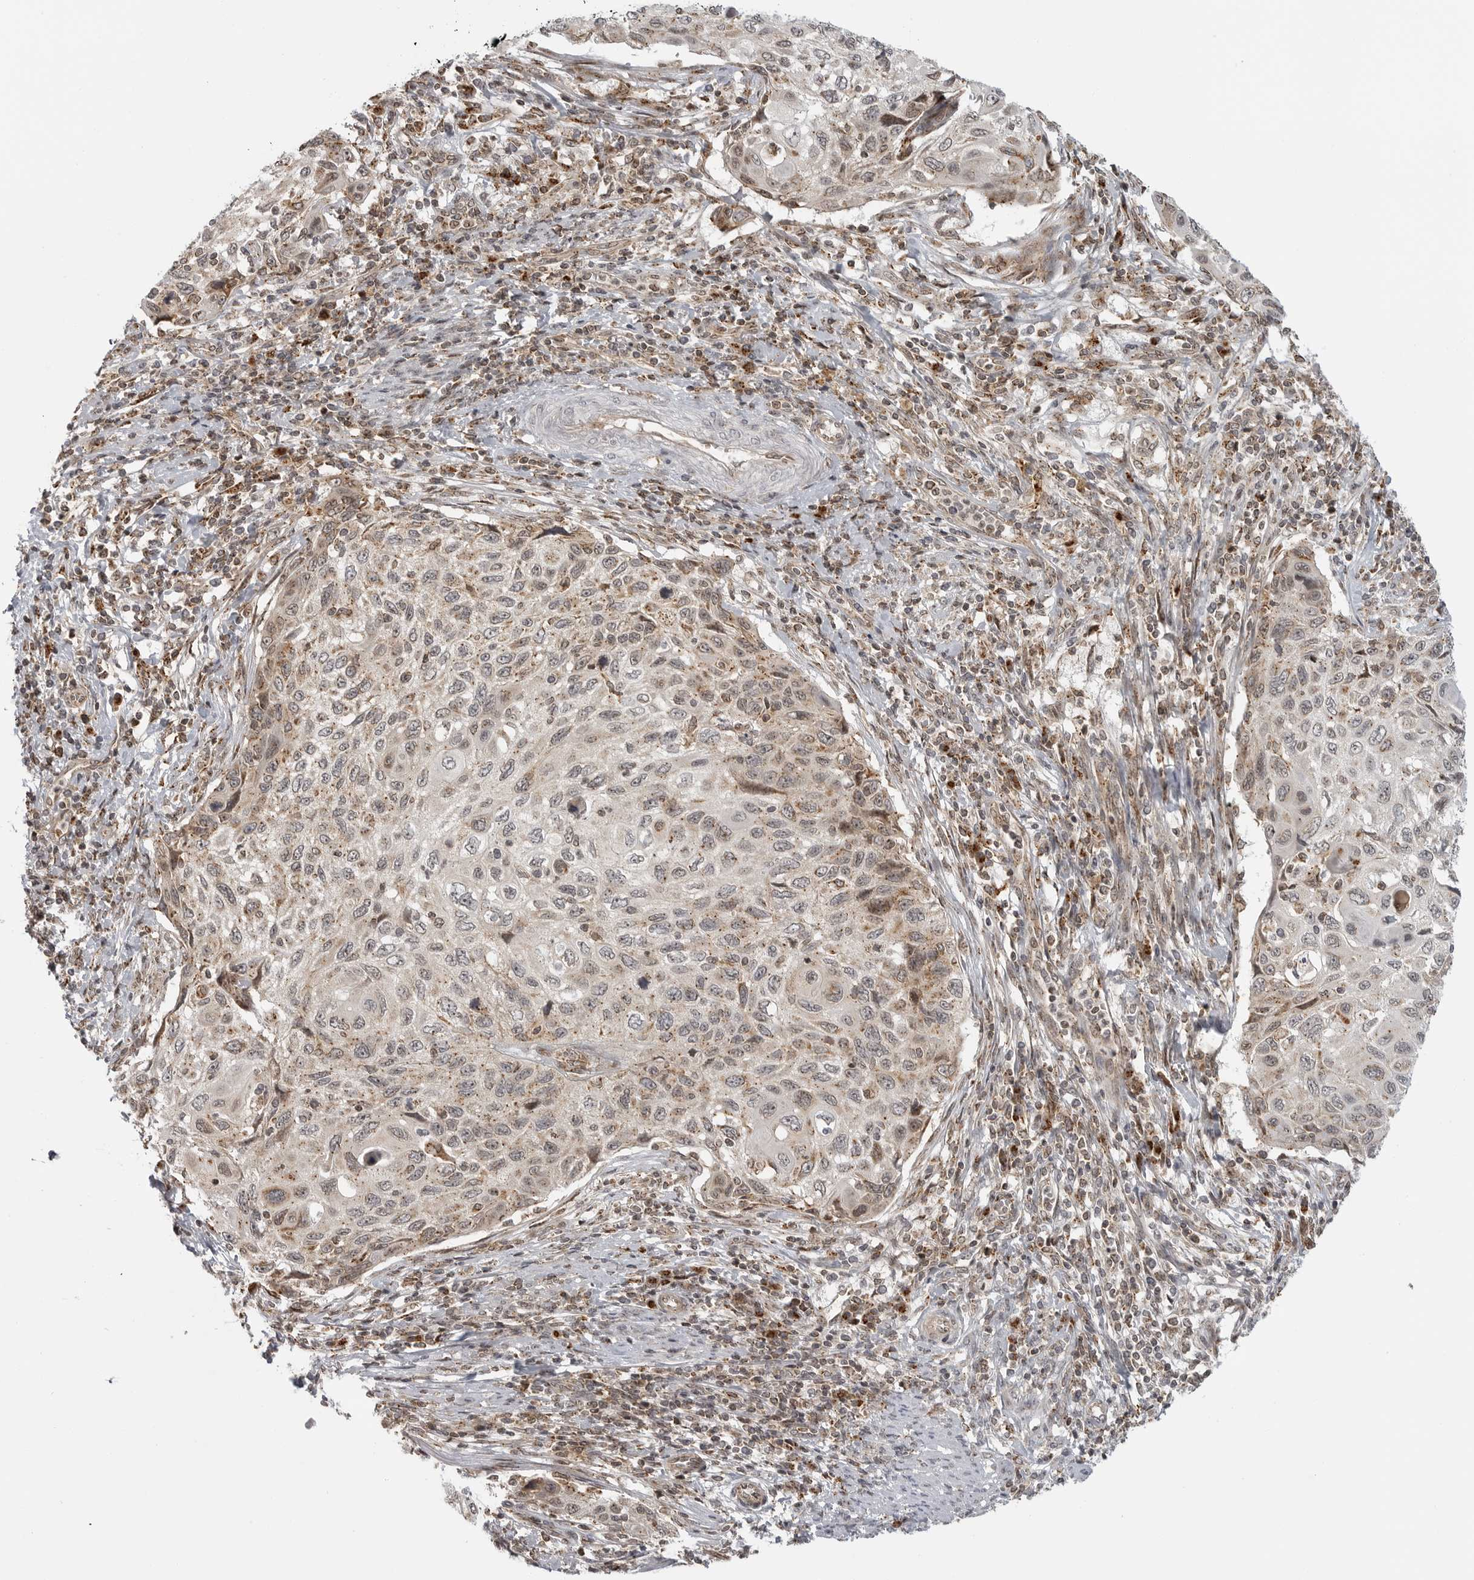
{"staining": {"intensity": "weak", "quantity": "<25%", "location": "cytoplasmic/membranous"}, "tissue": "cervical cancer", "cell_type": "Tumor cells", "image_type": "cancer", "snomed": [{"axis": "morphology", "description": "Squamous cell carcinoma, NOS"}, {"axis": "topography", "description": "Cervix"}], "caption": "There is no significant staining in tumor cells of cervical cancer.", "gene": "COPA", "patient": {"sex": "female", "age": 70}}